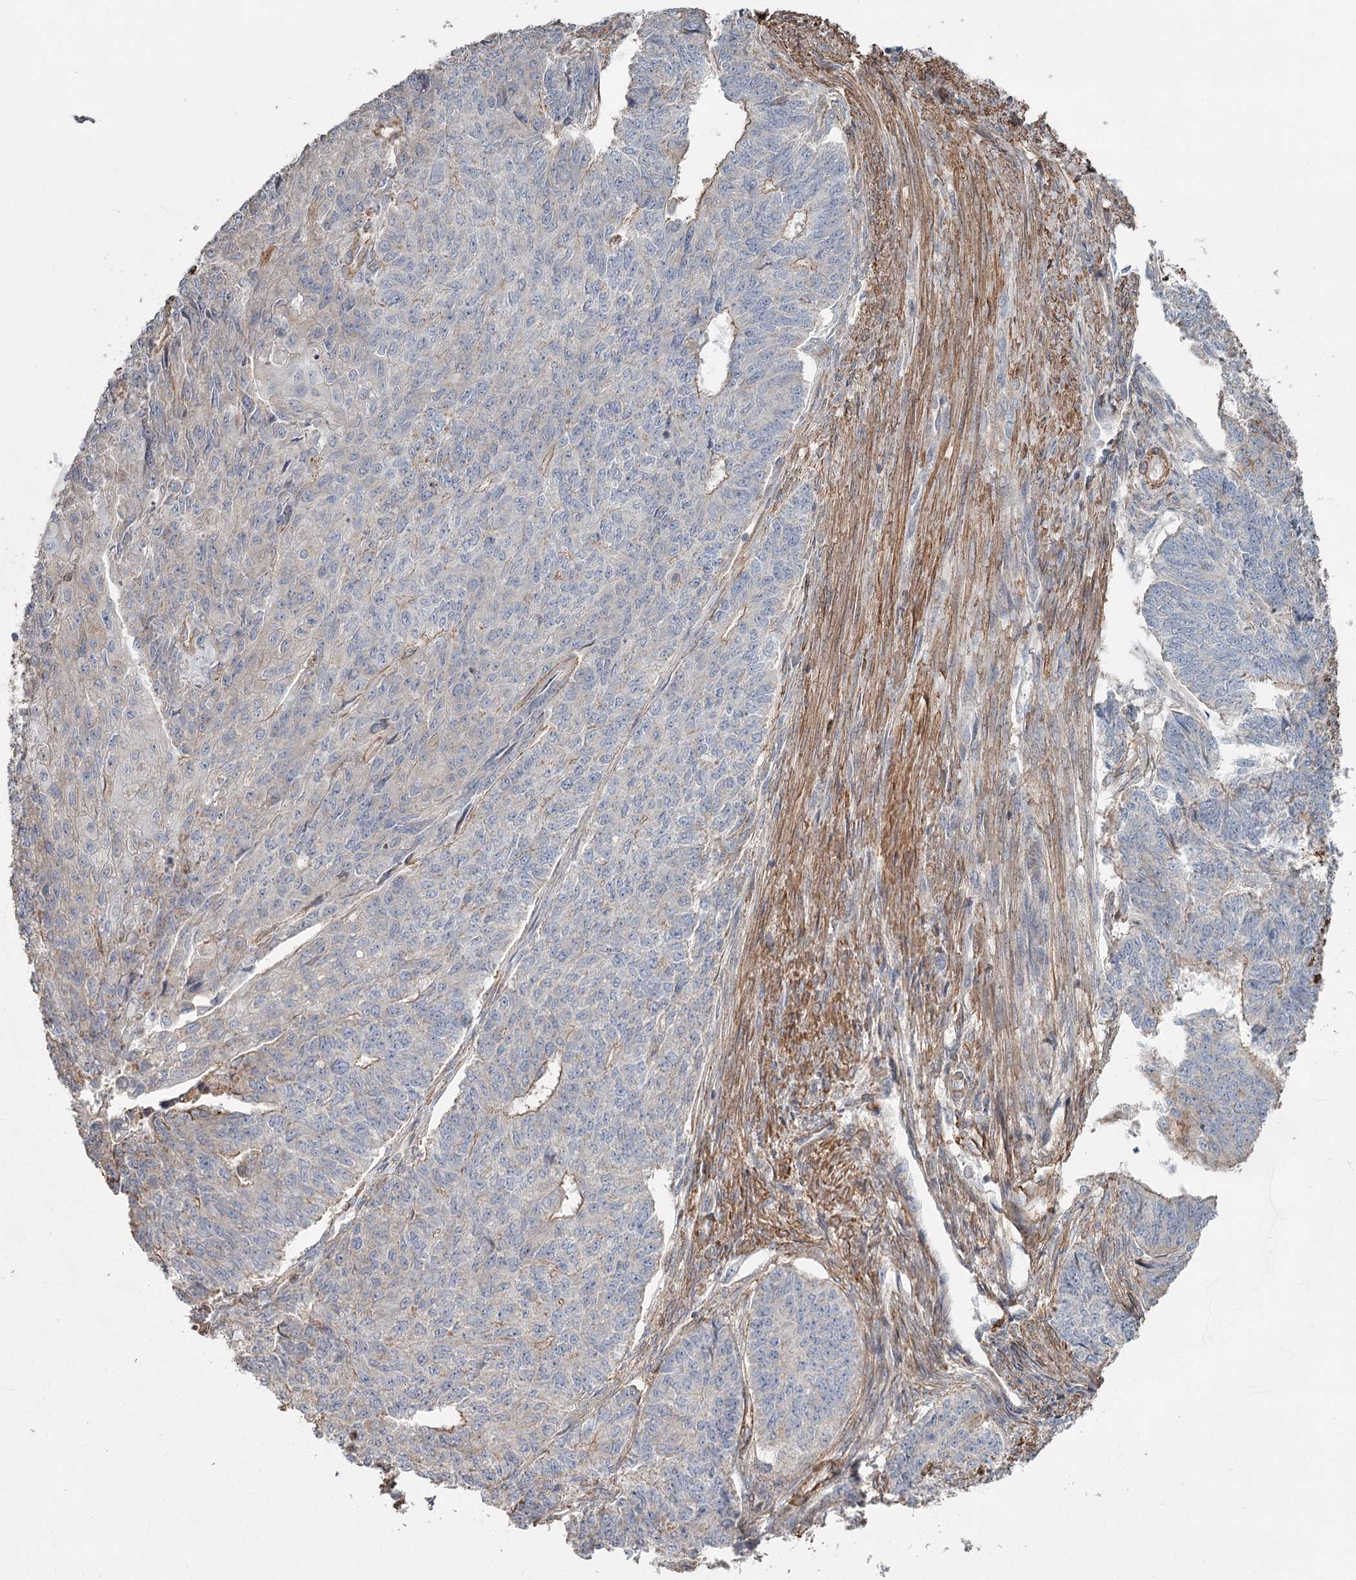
{"staining": {"intensity": "moderate", "quantity": "<25%", "location": "cytoplasmic/membranous"}, "tissue": "endometrial cancer", "cell_type": "Tumor cells", "image_type": "cancer", "snomed": [{"axis": "morphology", "description": "Adenocarcinoma, NOS"}, {"axis": "topography", "description": "Endometrium"}], "caption": "Protein analysis of endometrial adenocarcinoma tissue demonstrates moderate cytoplasmic/membranous expression in about <25% of tumor cells.", "gene": "DHRS9", "patient": {"sex": "female", "age": 32}}